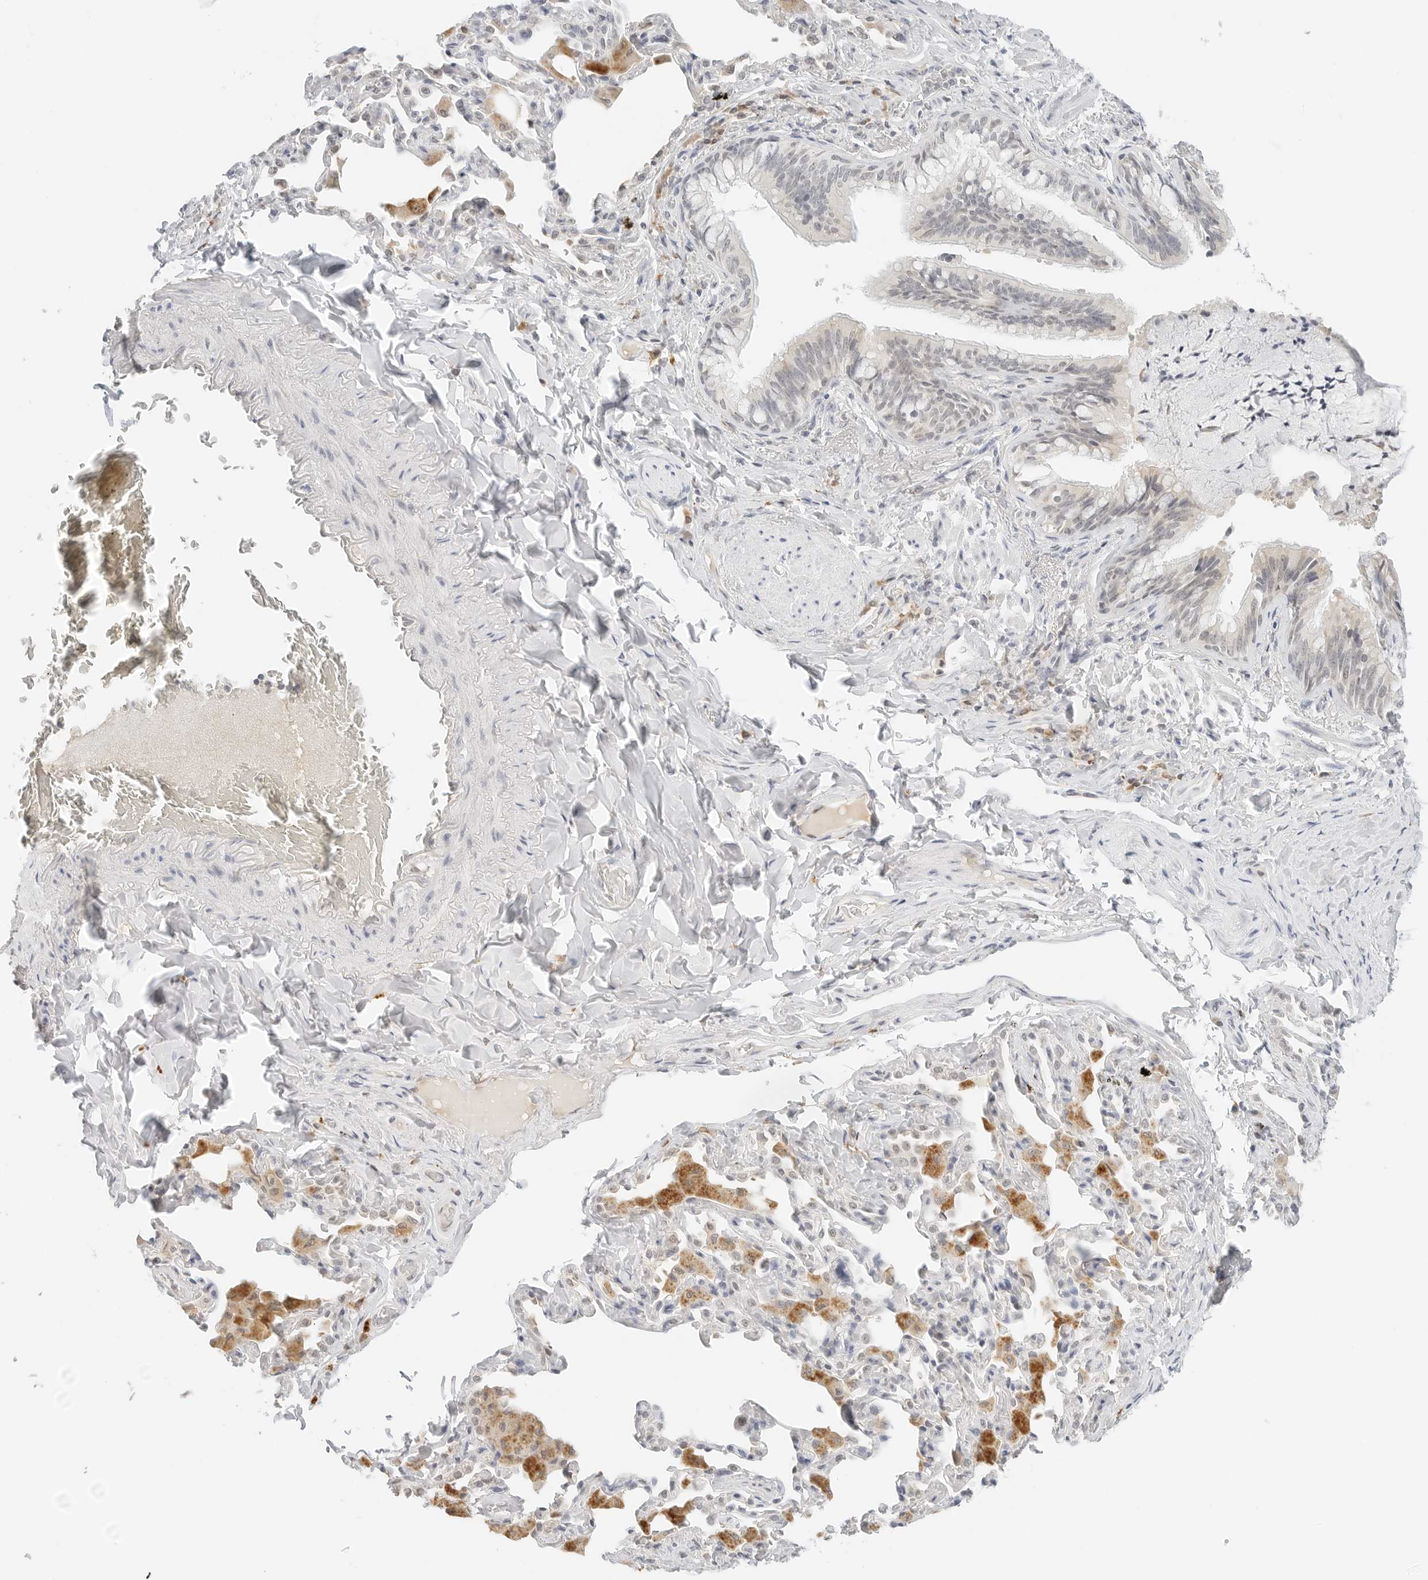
{"staining": {"intensity": "weak", "quantity": "25%-75%", "location": "nuclear"}, "tissue": "bronchus", "cell_type": "Respiratory epithelial cells", "image_type": "normal", "snomed": [{"axis": "morphology", "description": "Normal tissue, NOS"}, {"axis": "morphology", "description": "Inflammation, NOS"}, {"axis": "topography", "description": "Bronchus"}, {"axis": "topography", "description": "Lung"}], "caption": "Normal bronchus reveals weak nuclear staining in about 25%-75% of respiratory epithelial cells (DAB = brown stain, brightfield microscopy at high magnification)..", "gene": "NEO1", "patient": {"sex": "female", "age": 46}}